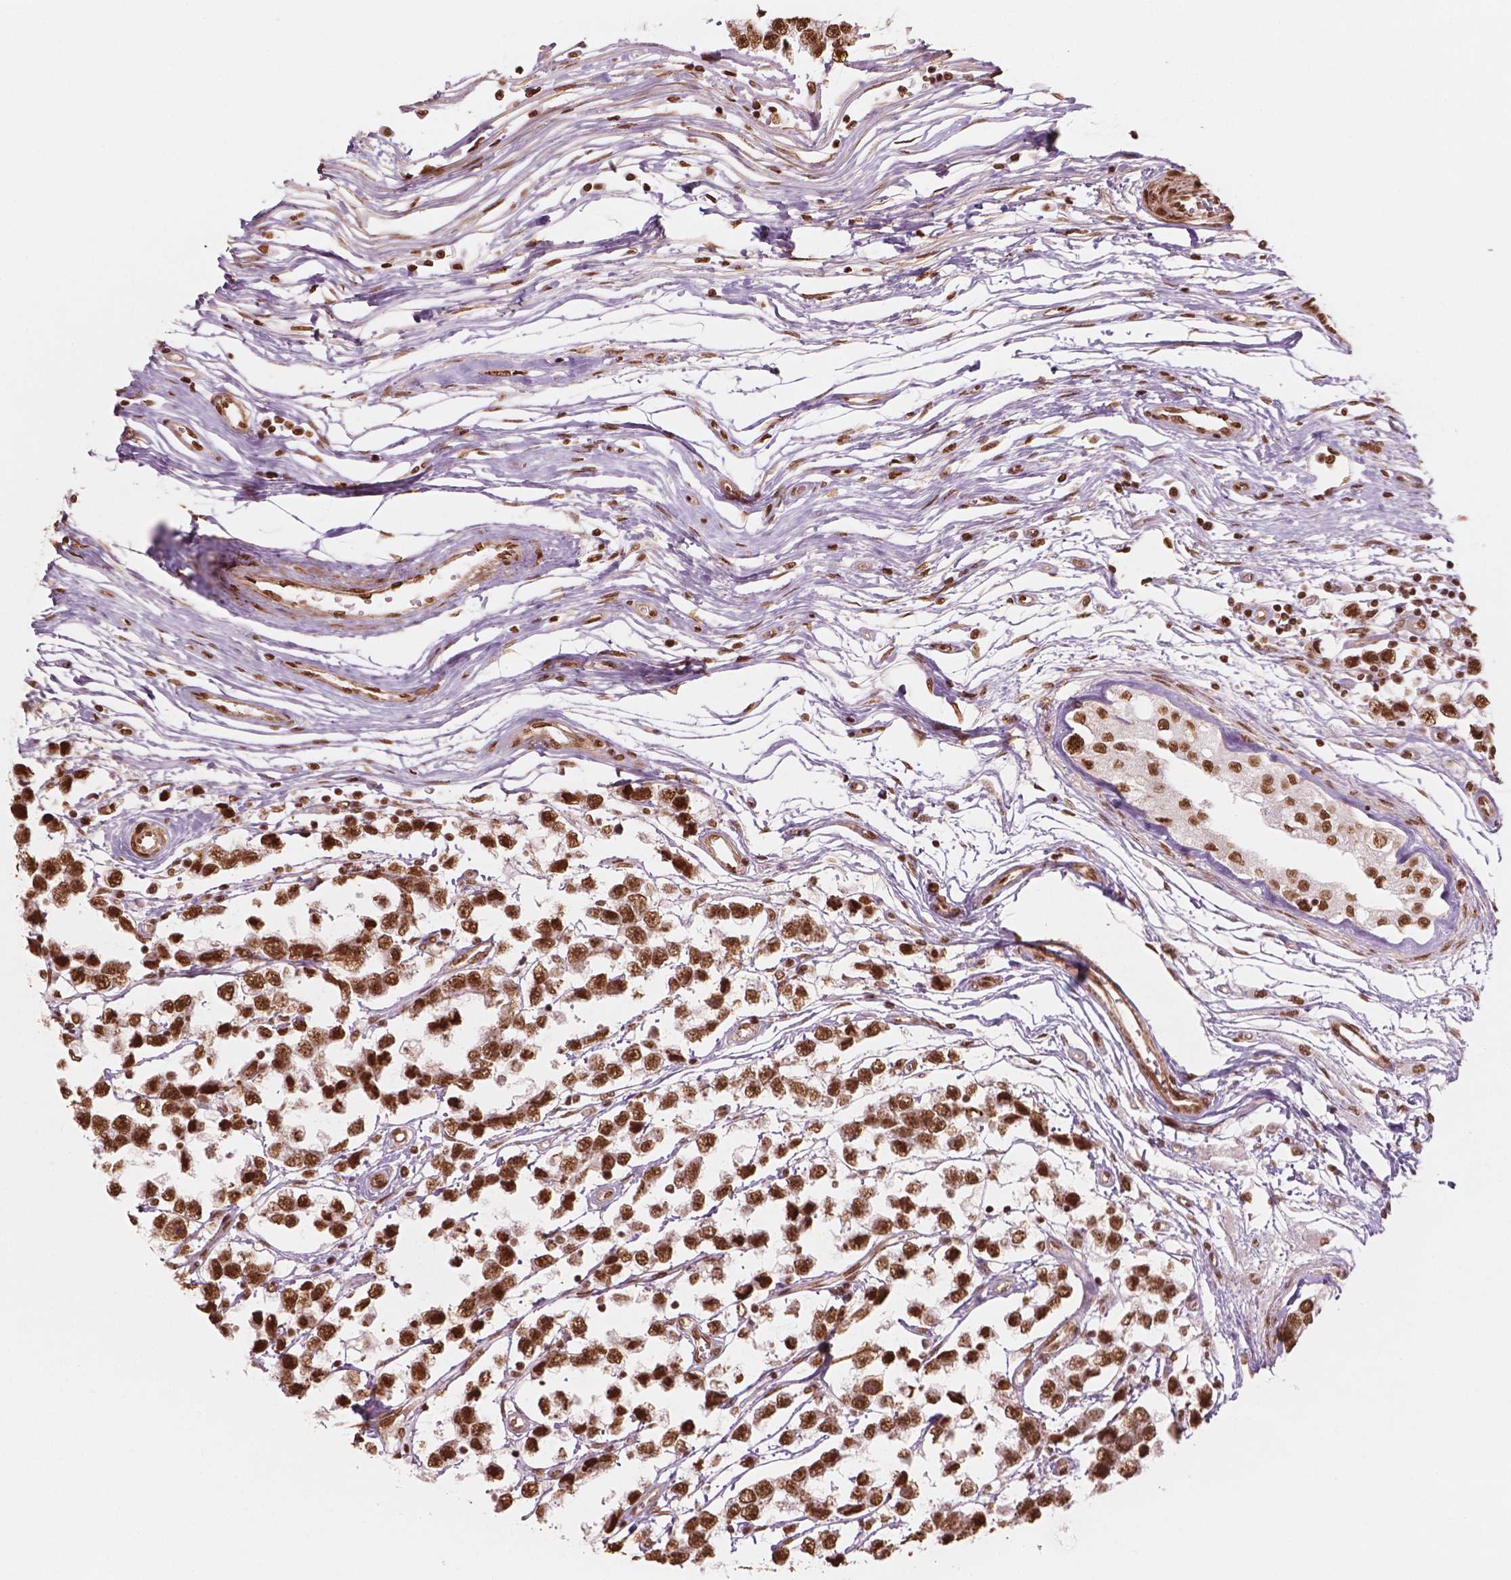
{"staining": {"intensity": "strong", "quantity": ">75%", "location": "nuclear"}, "tissue": "testis cancer", "cell_type": "Tumor cells", "image_type": "cancer", "snomed": [{"axis": "morphology", "description": "Seminoma, NOS"}, {"axis": "topography", "description": "Testis"}], "caption": "The image demonstrates staining of testis cancer, revealing strong nuclear protein staining (brown color) within tumor cells.", "gene": "GTF3C5", "patient": {"sex": "male", "age": 34}}